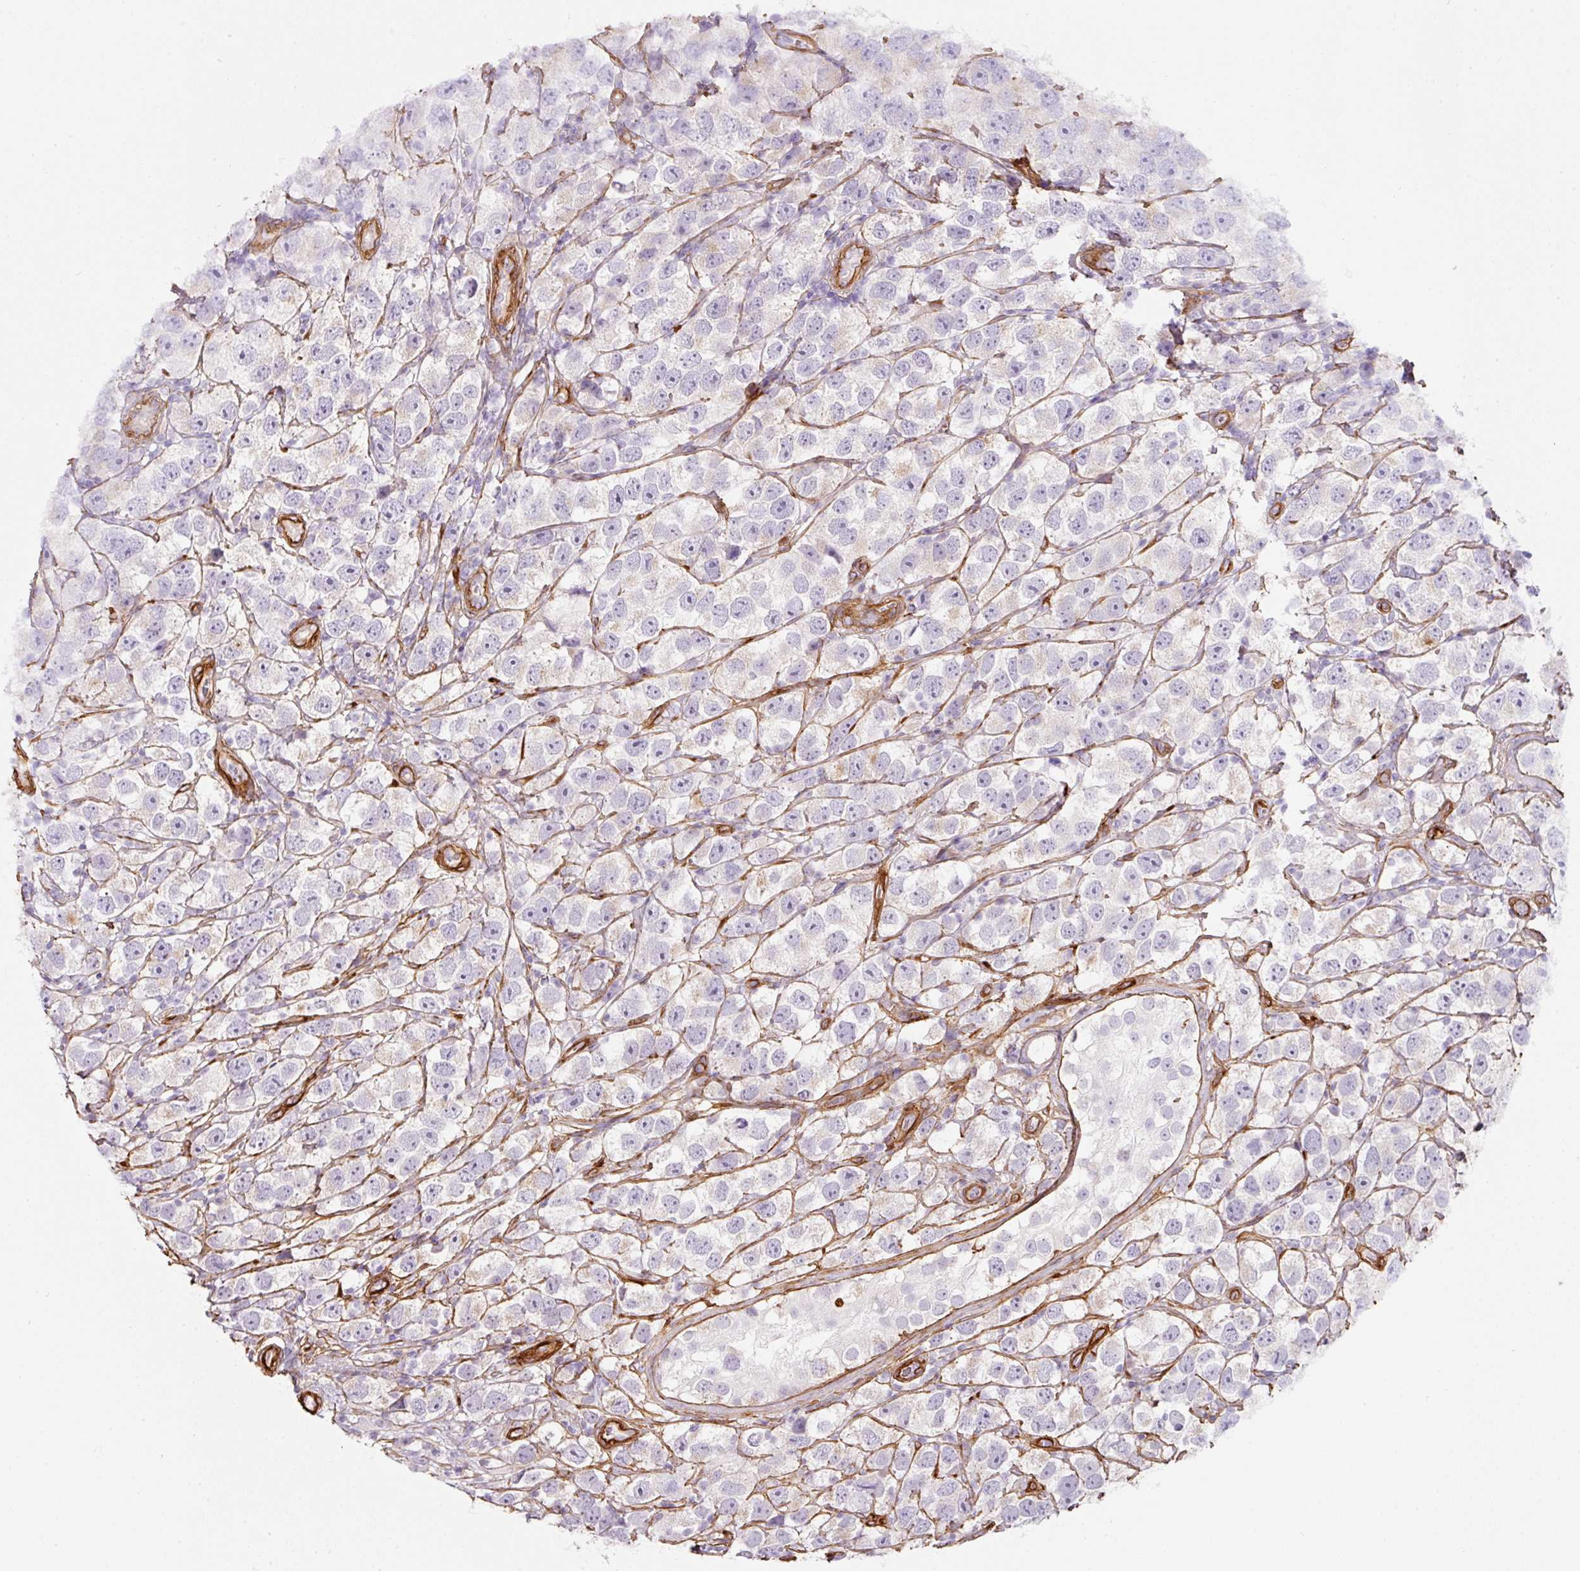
{"staining": {"intensity": "negative", "quantity": "none", "location": "none"}, "tissue": "testis cancer", "cell_type": "Tumor cells", "image_type": "cancer", "snomed": [{"axis": "morphology", "description": "Seminoma, NOS"}, {"axis": "topography", "description": "Testis"}], "caption": "An image of testis seminoma stained for a protein displays no brown staining in tumor cells.", "gene": "LOXL4", "patient": {"sex": "male", "age": 26}}